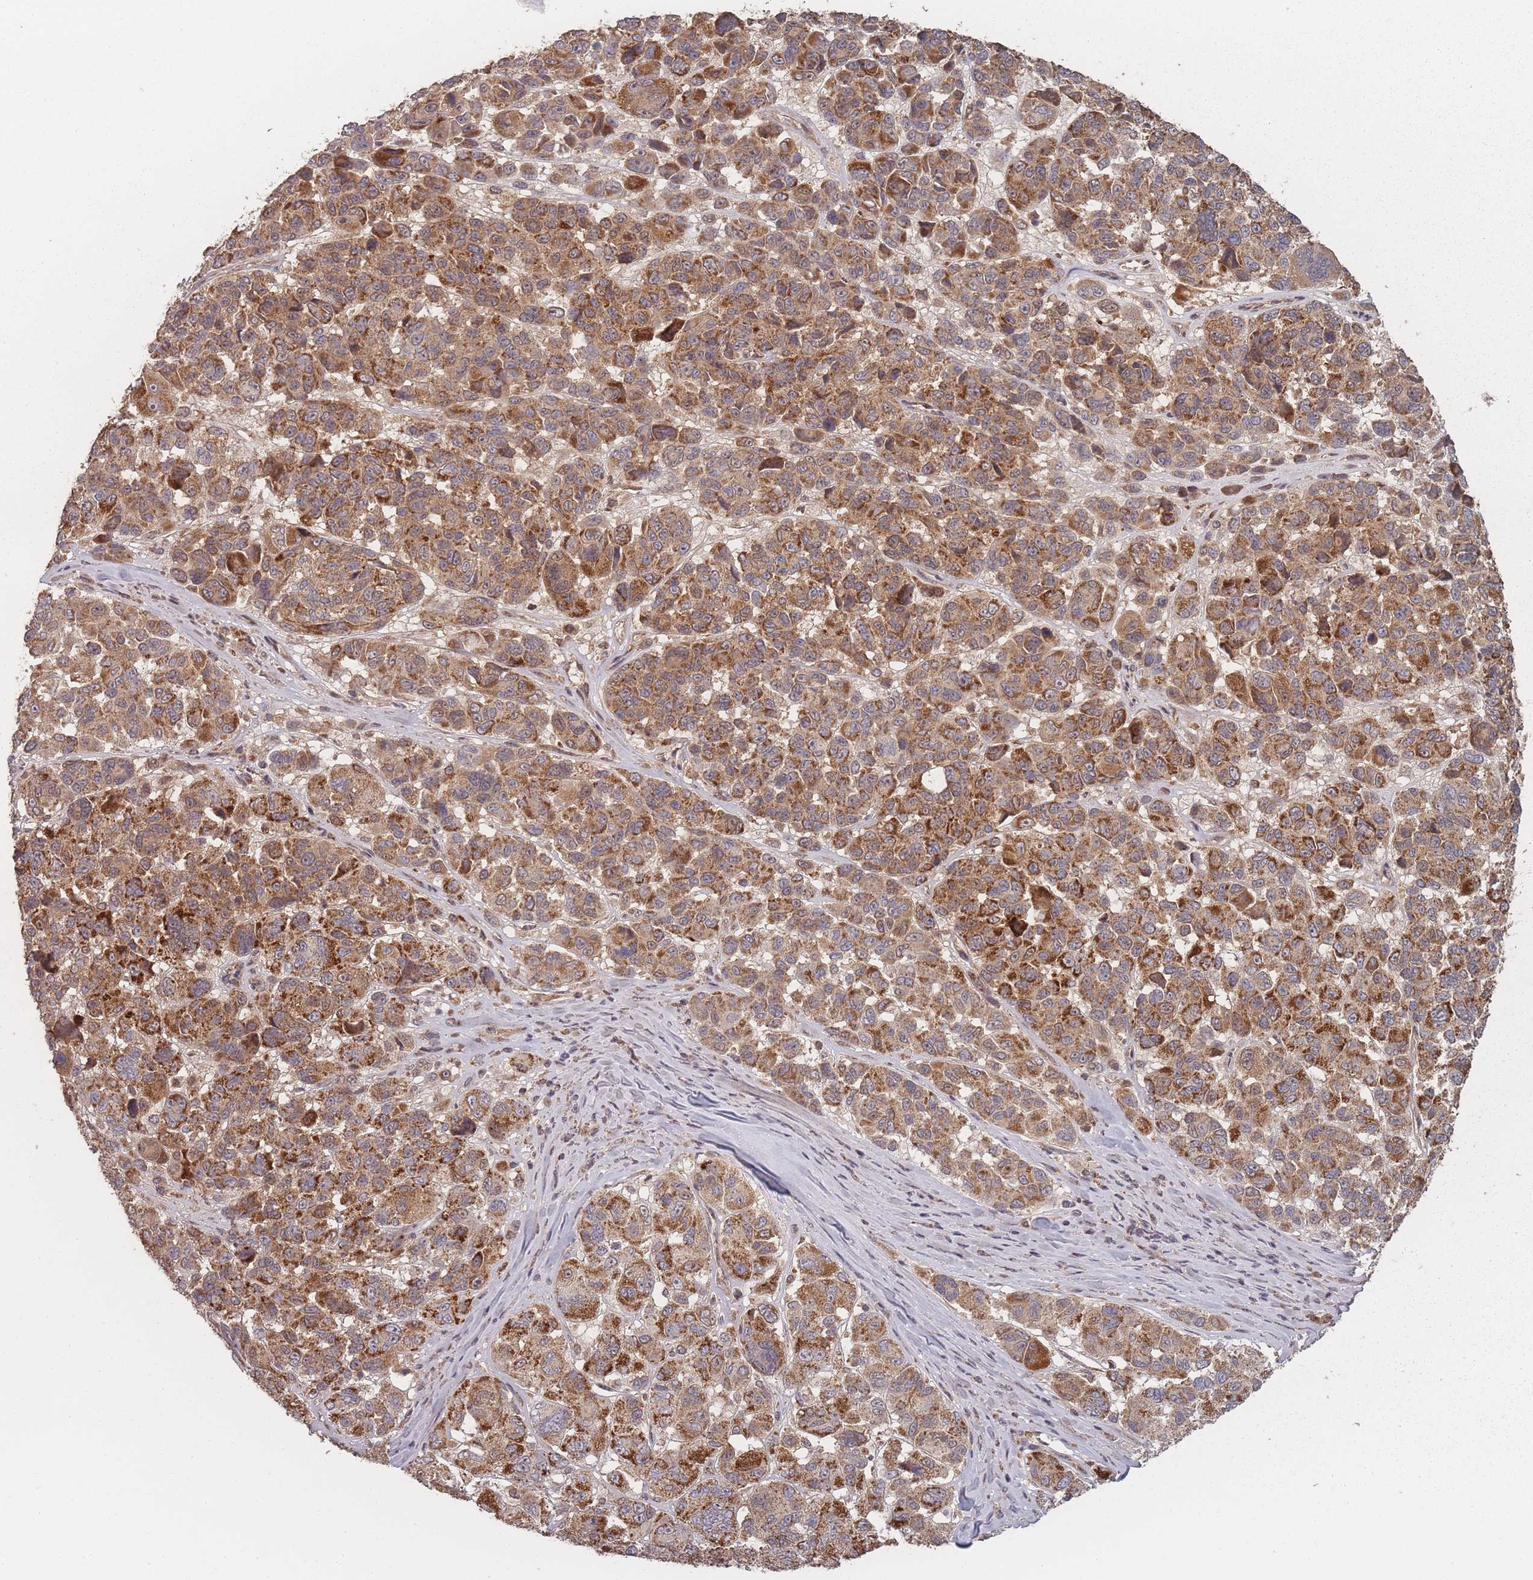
{"staining": {"intensity": "strong", "quantity": ">75%", "location": "cytoplasmic/membranous"}, "tissue": "melanoma", "cell_type": "Tumor cells", "image_type": "cancer", "snomed": [{"axis": "morphology", "description": "Malignant melanoma, NOS"}, {"axis": "topography", "description": "Skin"}], "caption": "Immunohistochemistry (DAB) staining of human melanoma displays strong cytoplasmic/membranous protein positivity in about >75% of tumor cells.", "gene": "LYRM7", "patient": {"sex": "female", "age": 66}}